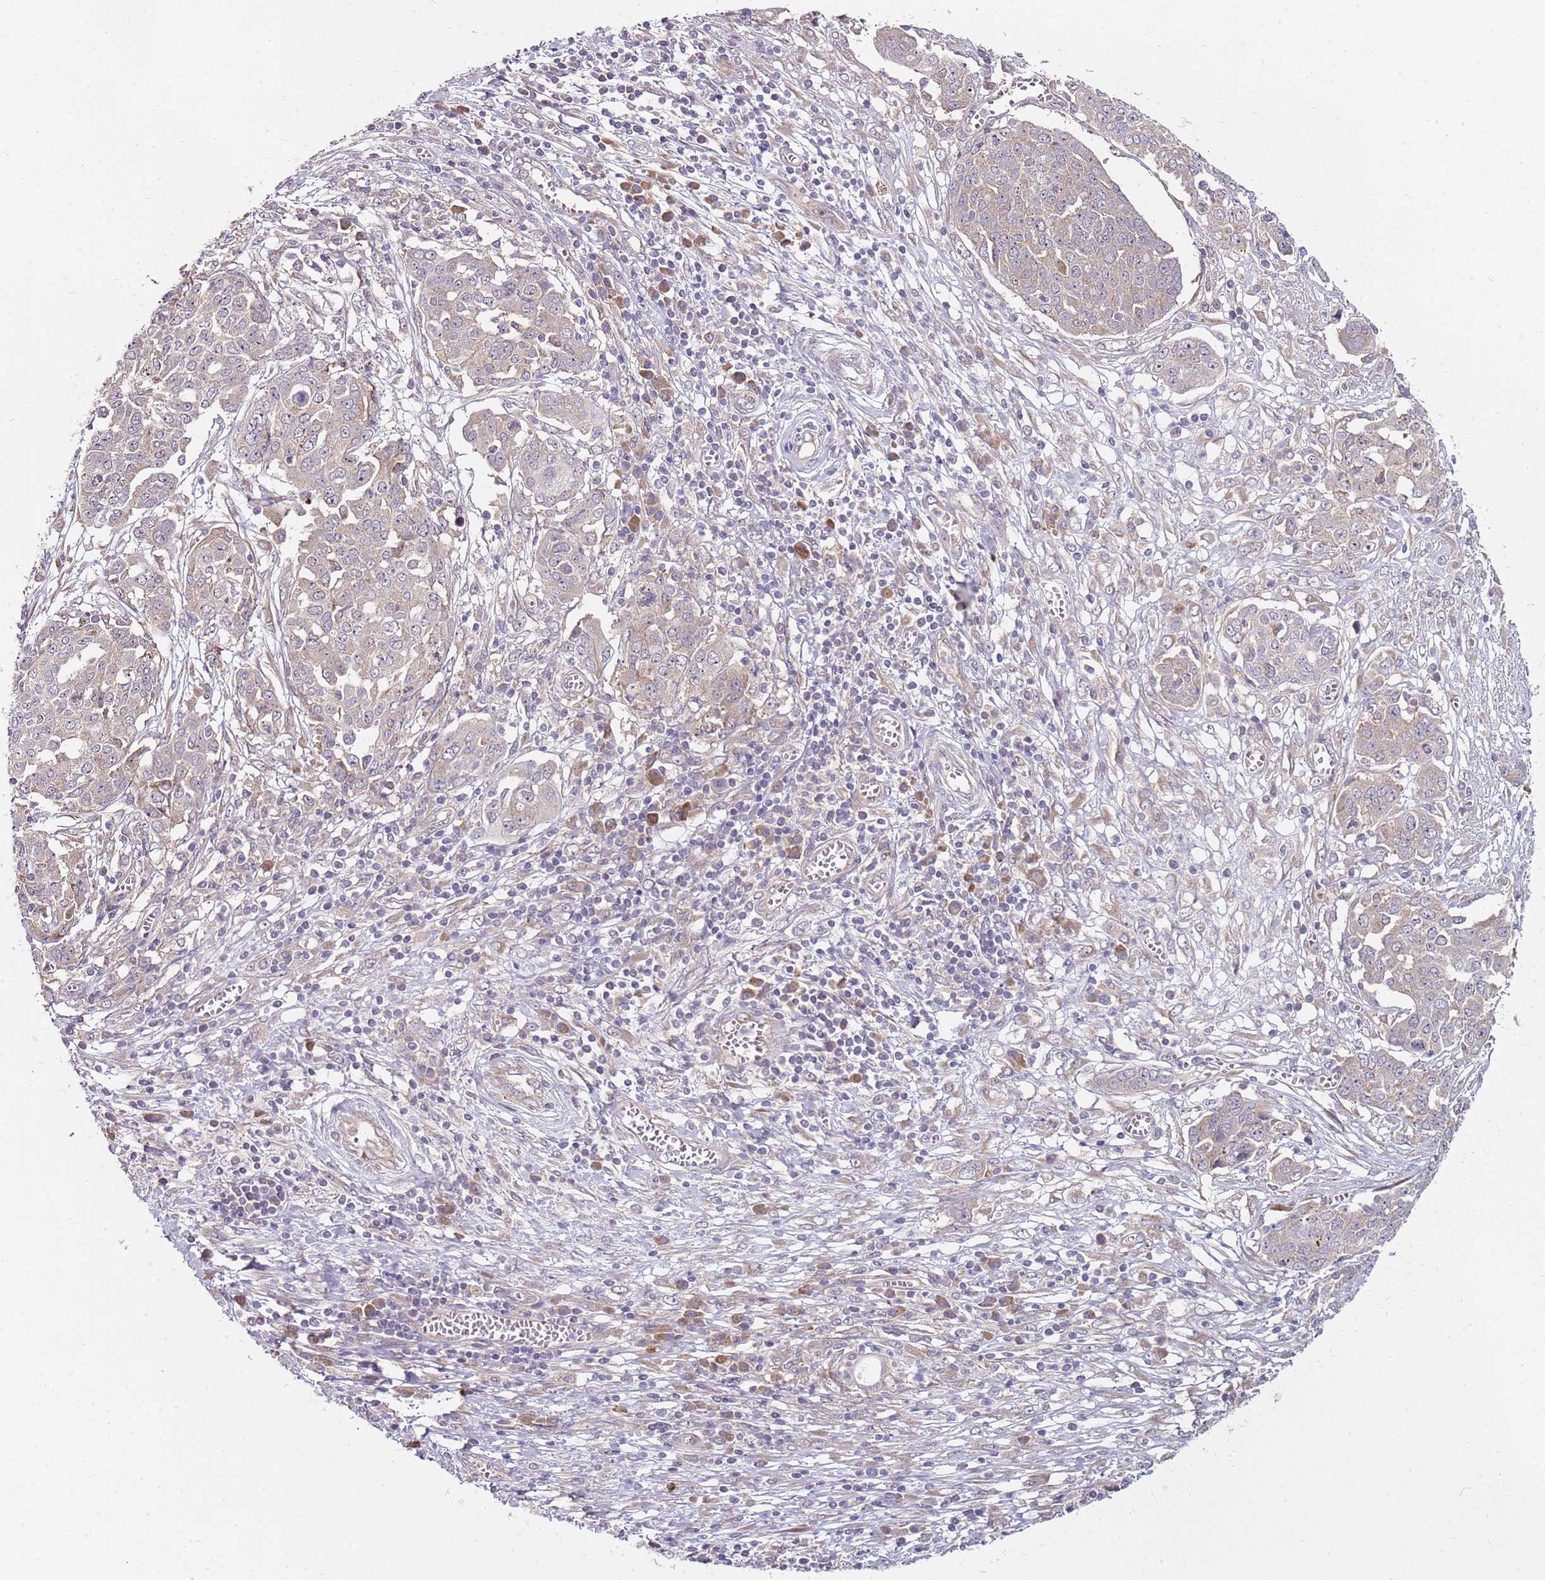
{"staining": {"intensity": "weak", "quantity": "25%-75%", "location": "cytoplasmic/membranous"}, "tissue": "ovarian cancer", "cell_type": "Tumor cells", "image_type": "cancer", "snomed": [{"axis": "morphology", "description": "Cystadenocarcinoma, serous, NOS"}, {"axis": "topography", "description": "Soft tissue"}, {"axis": "topography", "description": "Ovary"}], "caption": "Ovarian cancer (serous cystadenocarcinoma) was stained to show a protein in brown. There is low levels of weak cytoplasmic/membranous expression in about 25%-75% of tumor cells.", "gene": "FBXL22", "patient": {"sex": "female", "age": 57}}